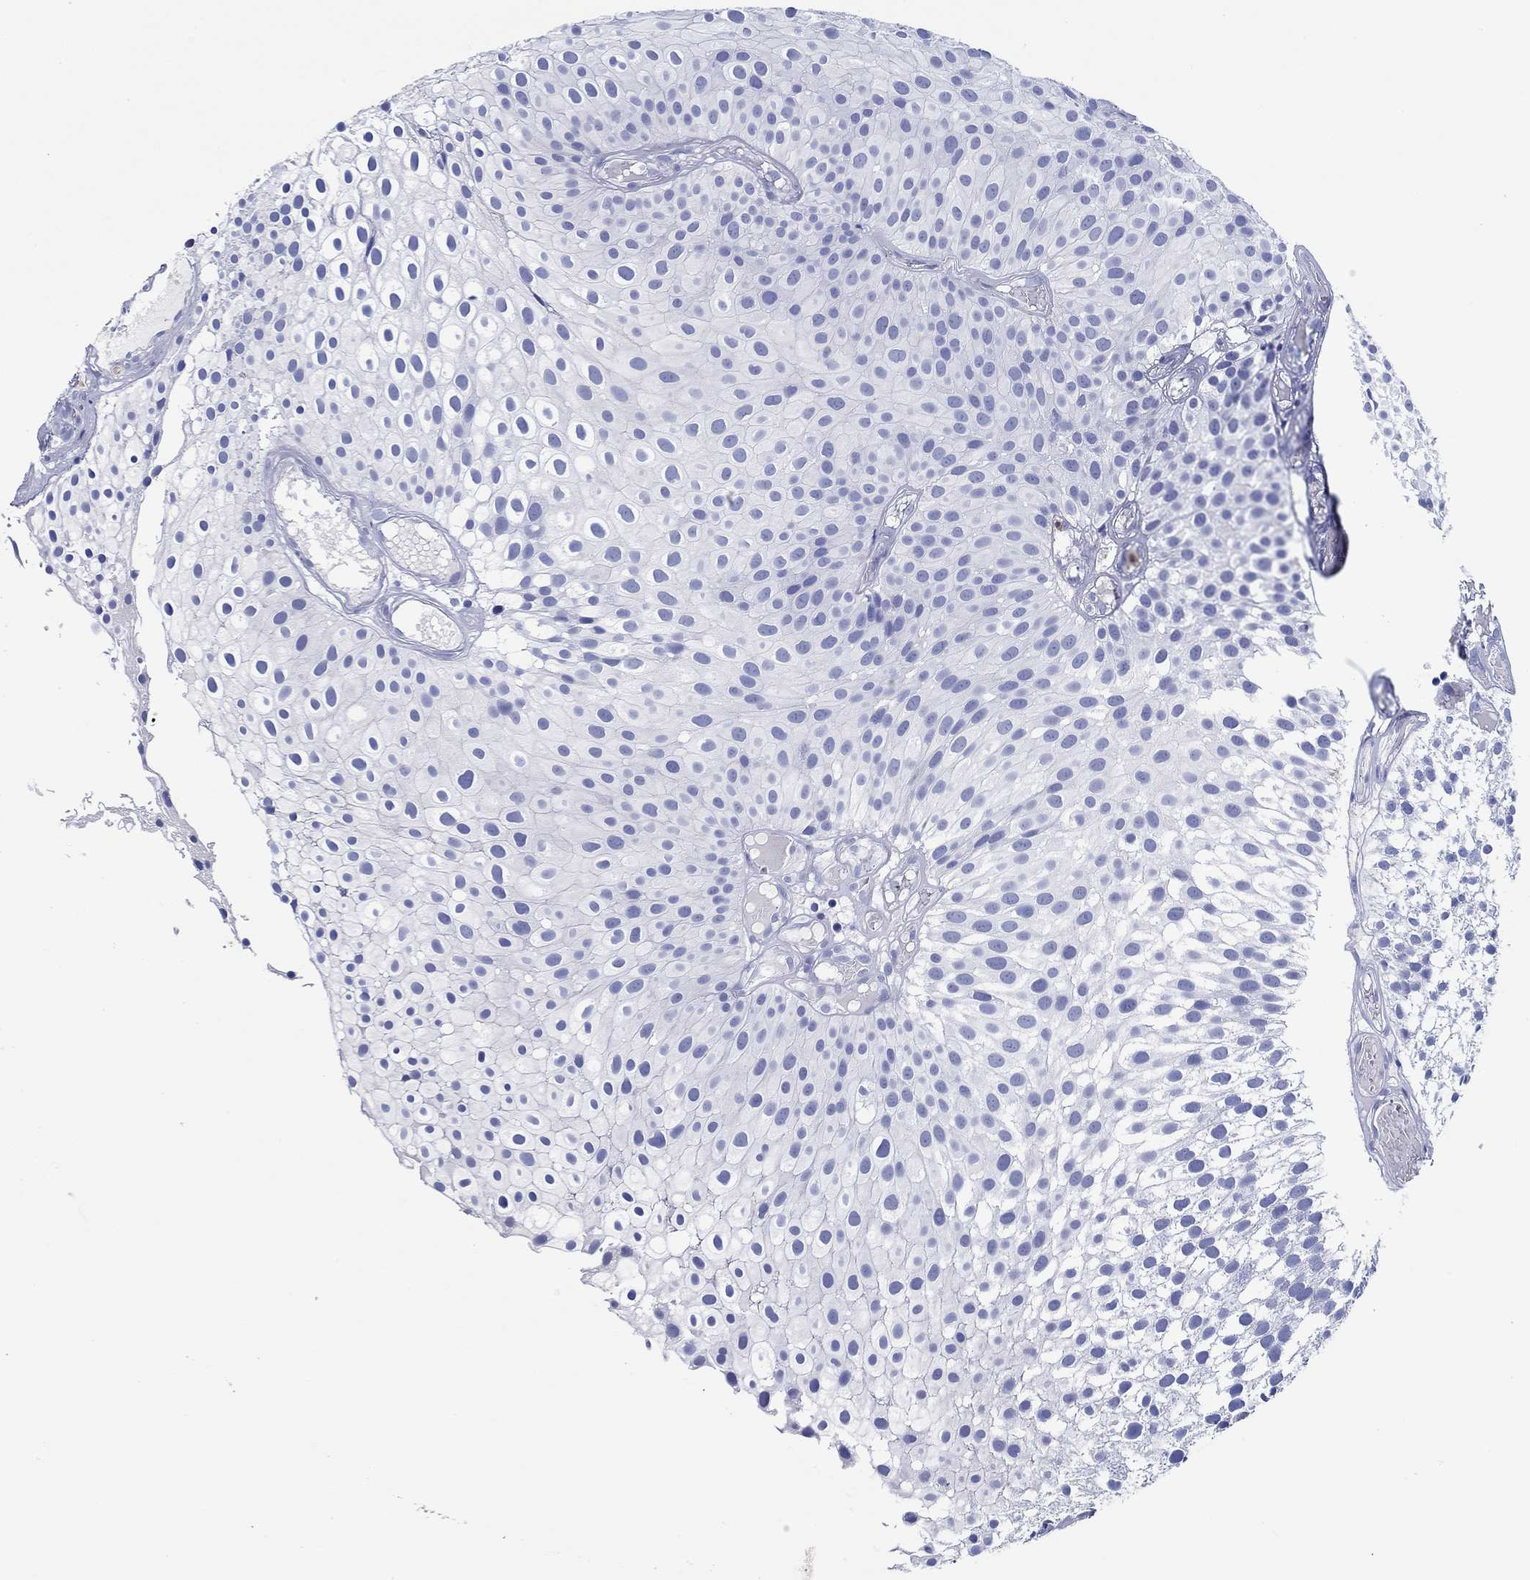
{"staining": {"intensity": "negative", "quantity": "none", "location": "none"}, "tissue": "urothelial cancer", "cell_type": "Tumor cells", "image_type": "cancer", "snomed": [{"axis": "morphology", "description": "Urothelial carcinoma, Low grade"}, {"axis": "topography", "description": "Urinary bladder"}], "caption": "This is a image of immunohistochemistry (IHC) staining of urothelial cancer, which shows no expression in tumor cells. (DAB IHC visualized using brightfield microscopy, high magnification).", "gene": "EPX", "patient": {"sex": "male", "age": 79}}